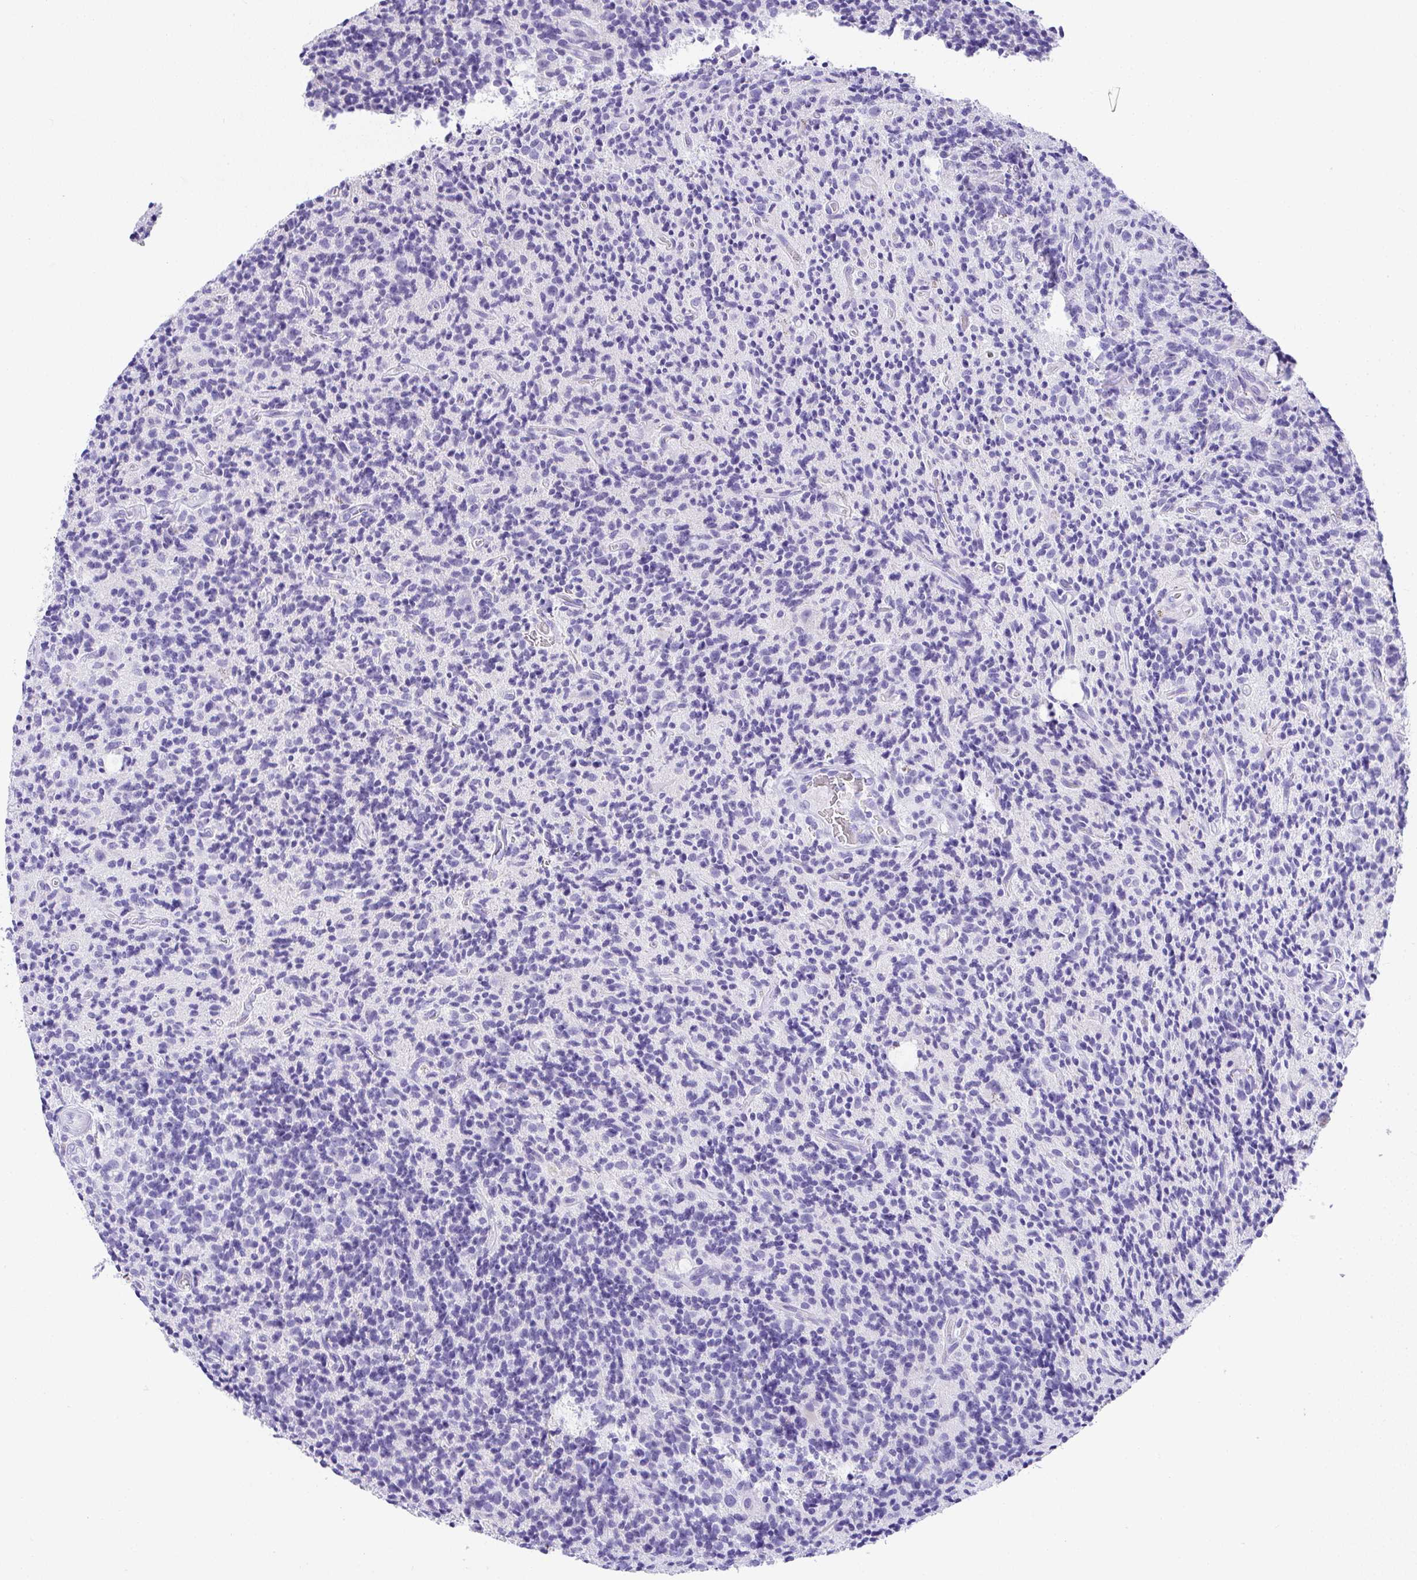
{"staining": {"intensity": "negative", "quantity": "none", "location": "none"}, "tissue": "glioma", "cell_type": "Tumor cells", "image_type": "cancer", "snomed": [{"axis": "morphology", "description": "Glioma, malignant, High grade"}, {"axis": "topography", "description": "Brain"}], "caption": "The micrograph exhibits no significant positivity in tumor cells of glioma. (IHC, brightfield microscopy, high magnification).", "gene": "AVIL", "patient": {"sex": "male", "age": 76}}